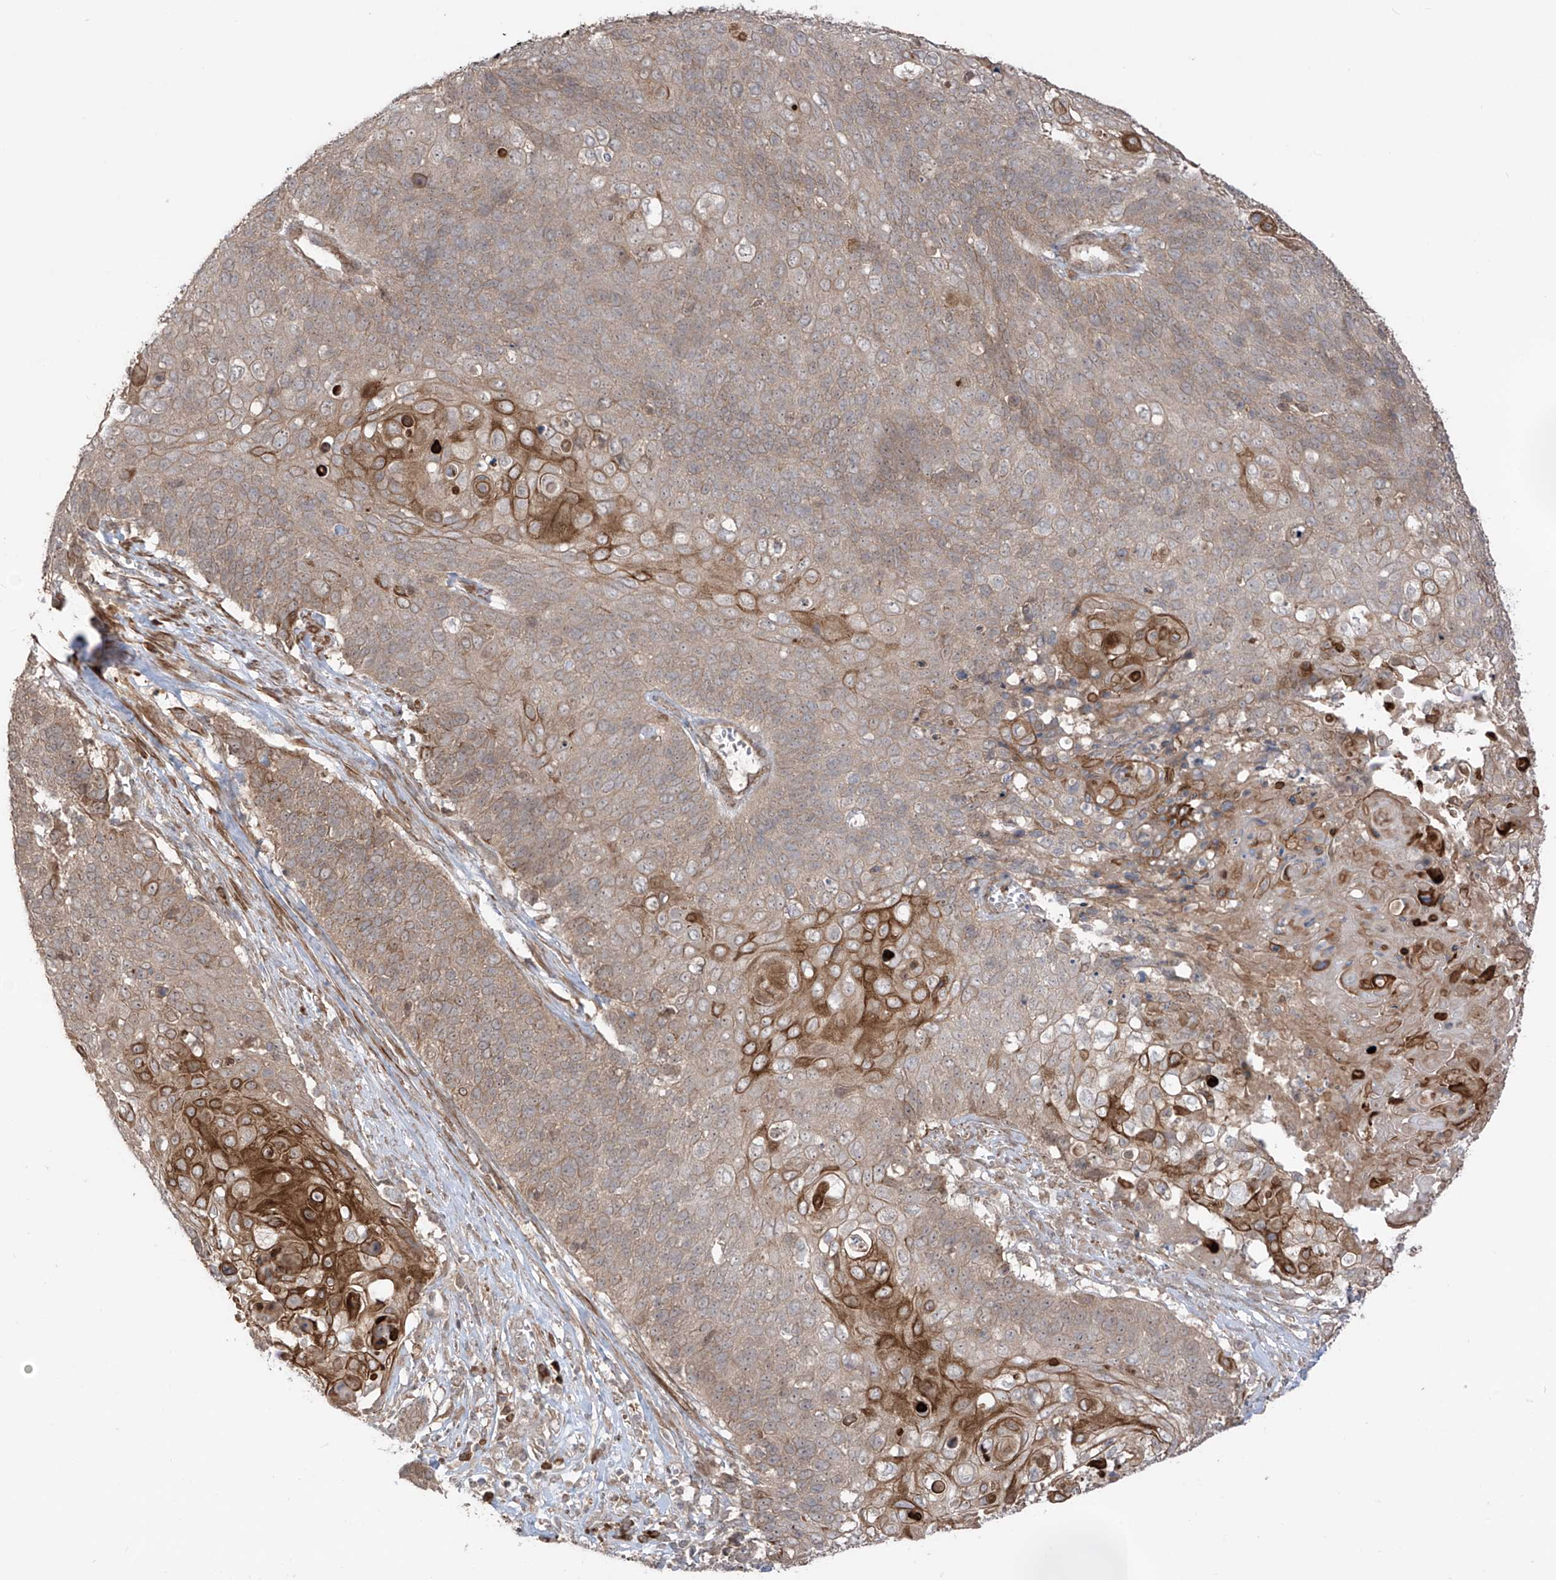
{"staining": {"intensity": "moderate", "quantity": "<25%", "location": "cytoplasmic/membranous"}, "tissue": "cervical cancer", "cell_type": "Tumor cells", "image_type": "cancer", "snomed": [{"axis": "morphology", "description": "Squamous cell carcinoma, NOS"}, {"axis": "topography", "description": "Cervix"}], "caption": "There is low levels of moderate cytoplasmic/membranous positivity in tumor cells of cervical cancer, as demonstrated by immunohistochemical staining (brown color).", "gene": "LRRC74A", "patient": {"sex": "female", "age": 39}}